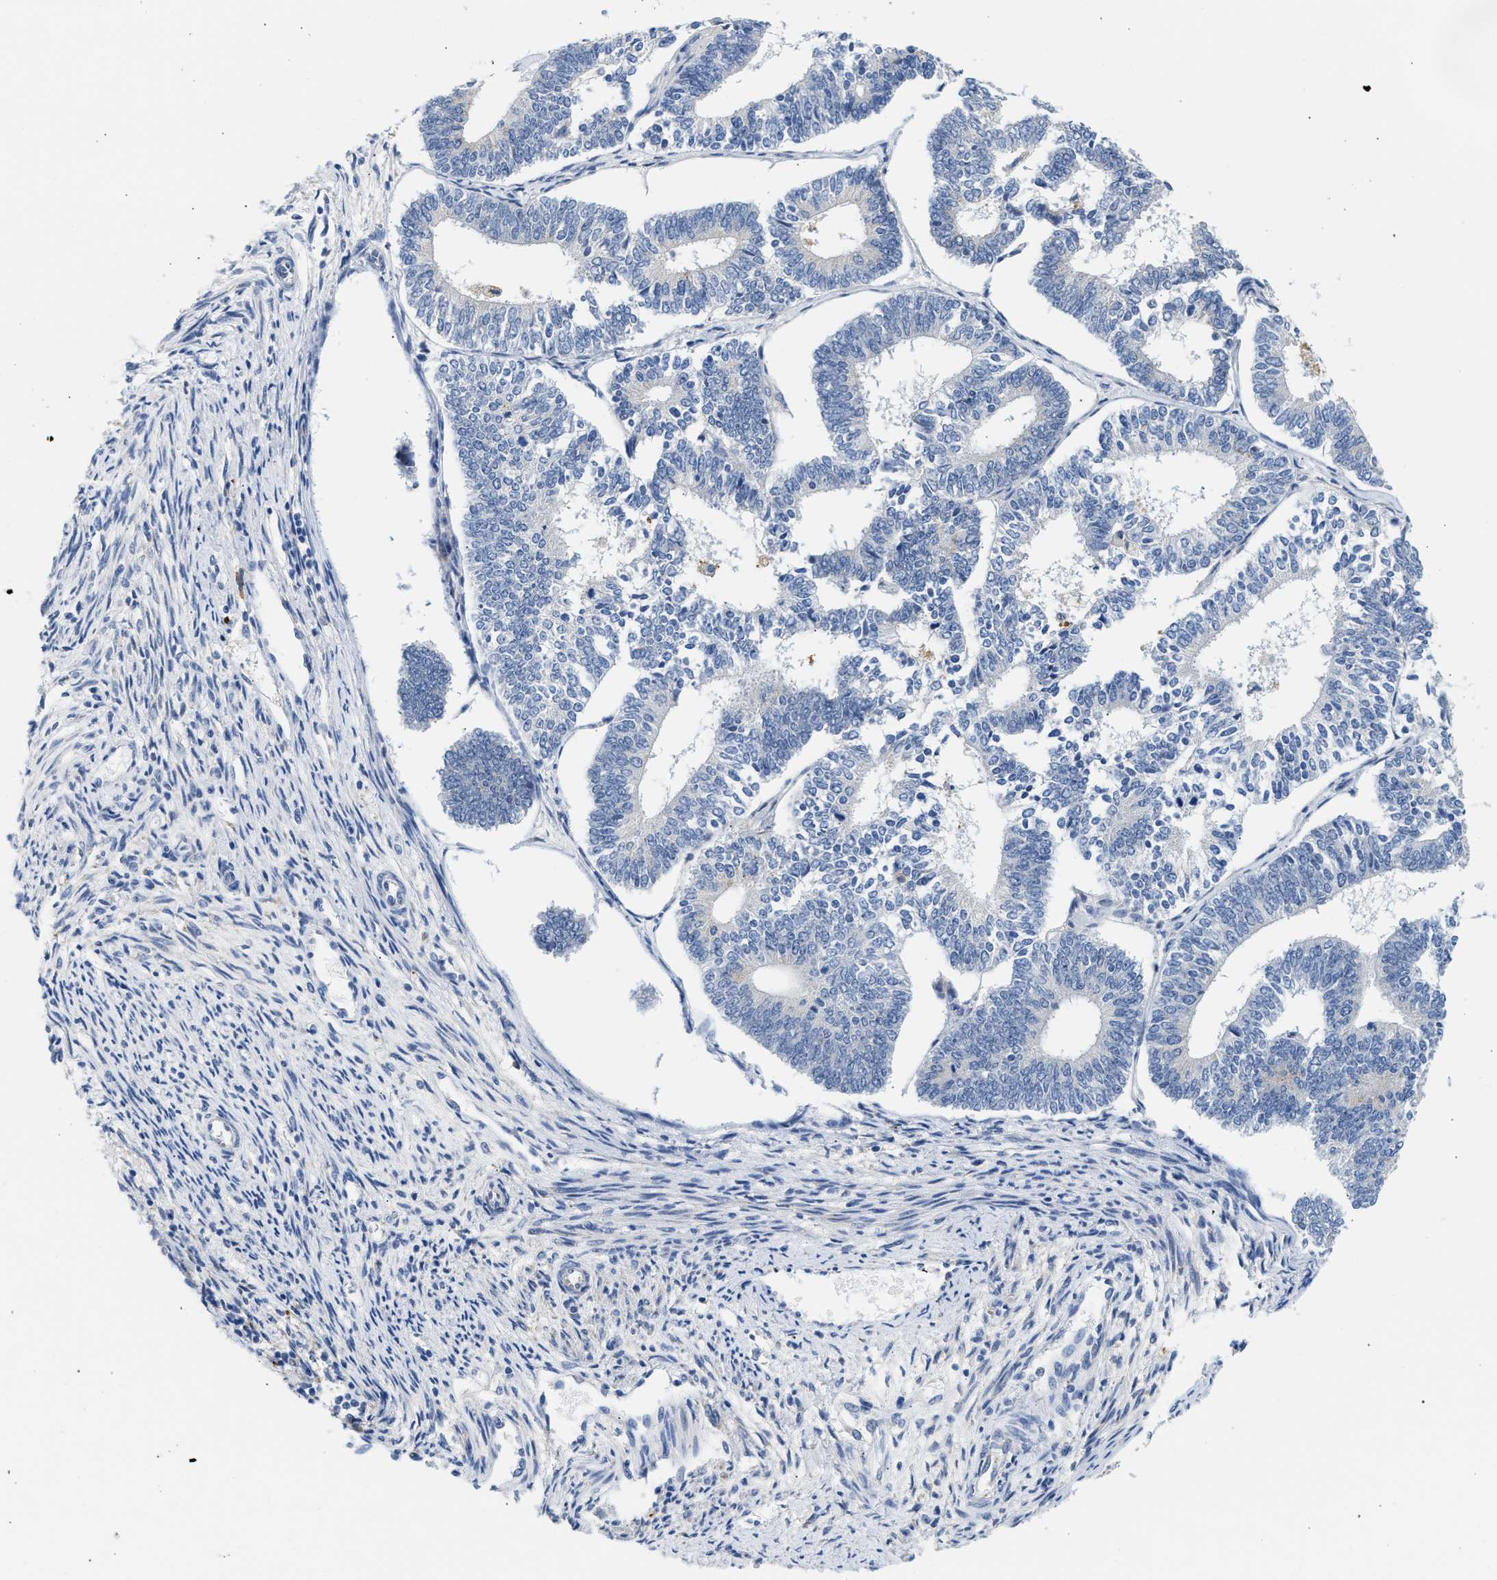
{"staining": {"intensity": "negative", "quantity": "none", "location": "none"}, "tissue": "endometrial cancer", "cell_type": "Tumor cells", "image_type": "cancer", "snomed": [{"axis": "morphology", "description": "Adenocarcinoma, NOS"}, {"axis": "topography", "description": "Endometrium"}], "caption": "High power microscopy histopathology image of an immunohistochemistry (IHC) image of endometrial cancer, revealing no significant staining in tumor cells.", "gene": "PPM1L", "patient": {"sex": "female", "age": 70}}